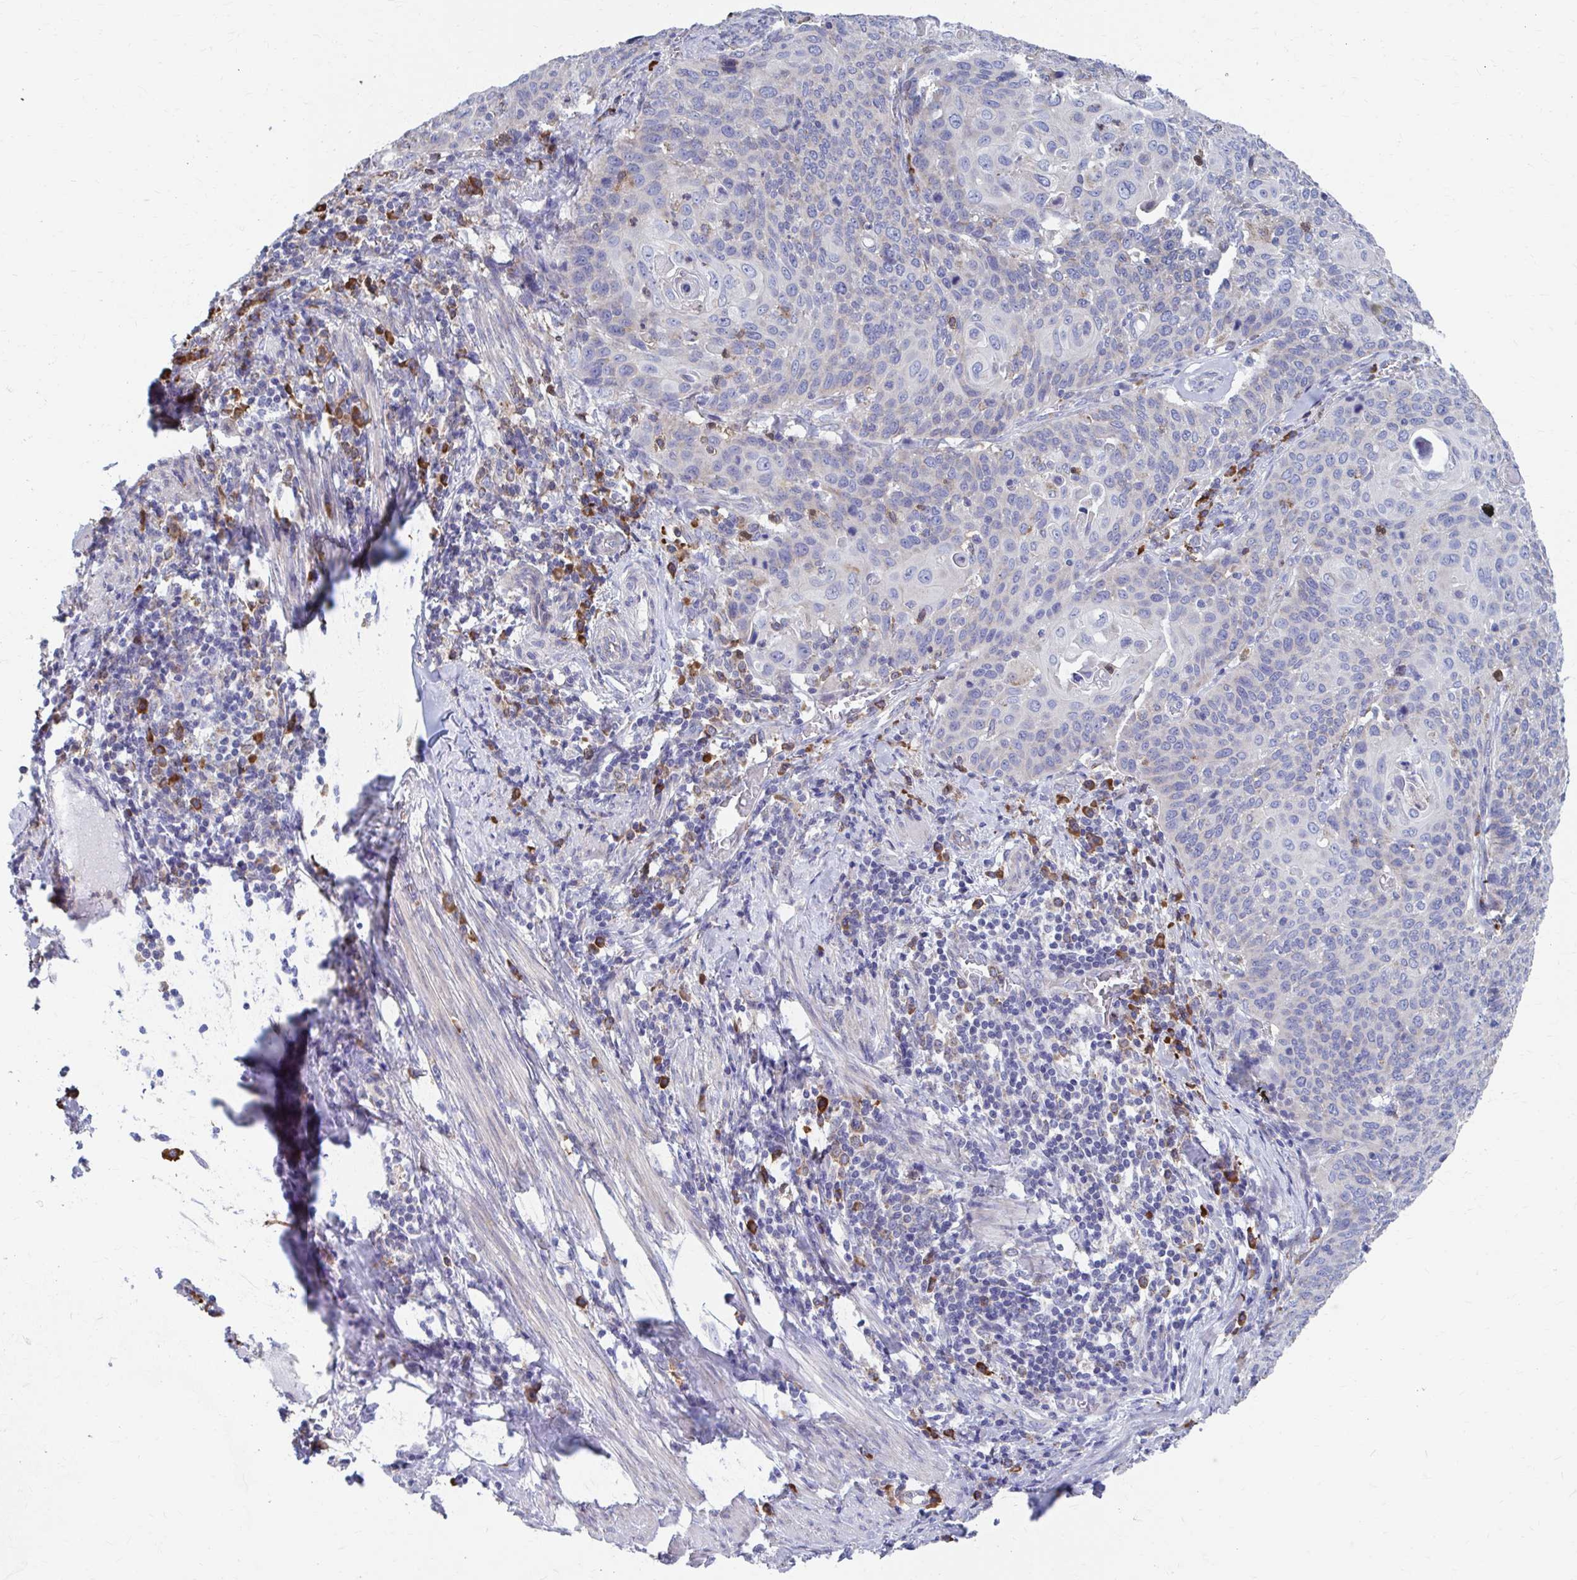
{"staining": {"intensity": "negative", "quantity": "none", "location": "none"}, "tissue": "cervical cancer", "cell_type": "Tumor cells", "image_type": "cancer", "snomed": [{"axis": "morphology", "description": "Squamous cell carcinoma, NOS"}, {"axis": "topography", "description": "Cervix"}], "caption": "There is no significant staining in tumor cells of squamous cell carcinoma (cervical).", "gene": "FKBP2", "patient": {"sex": "female", "age": 65}}